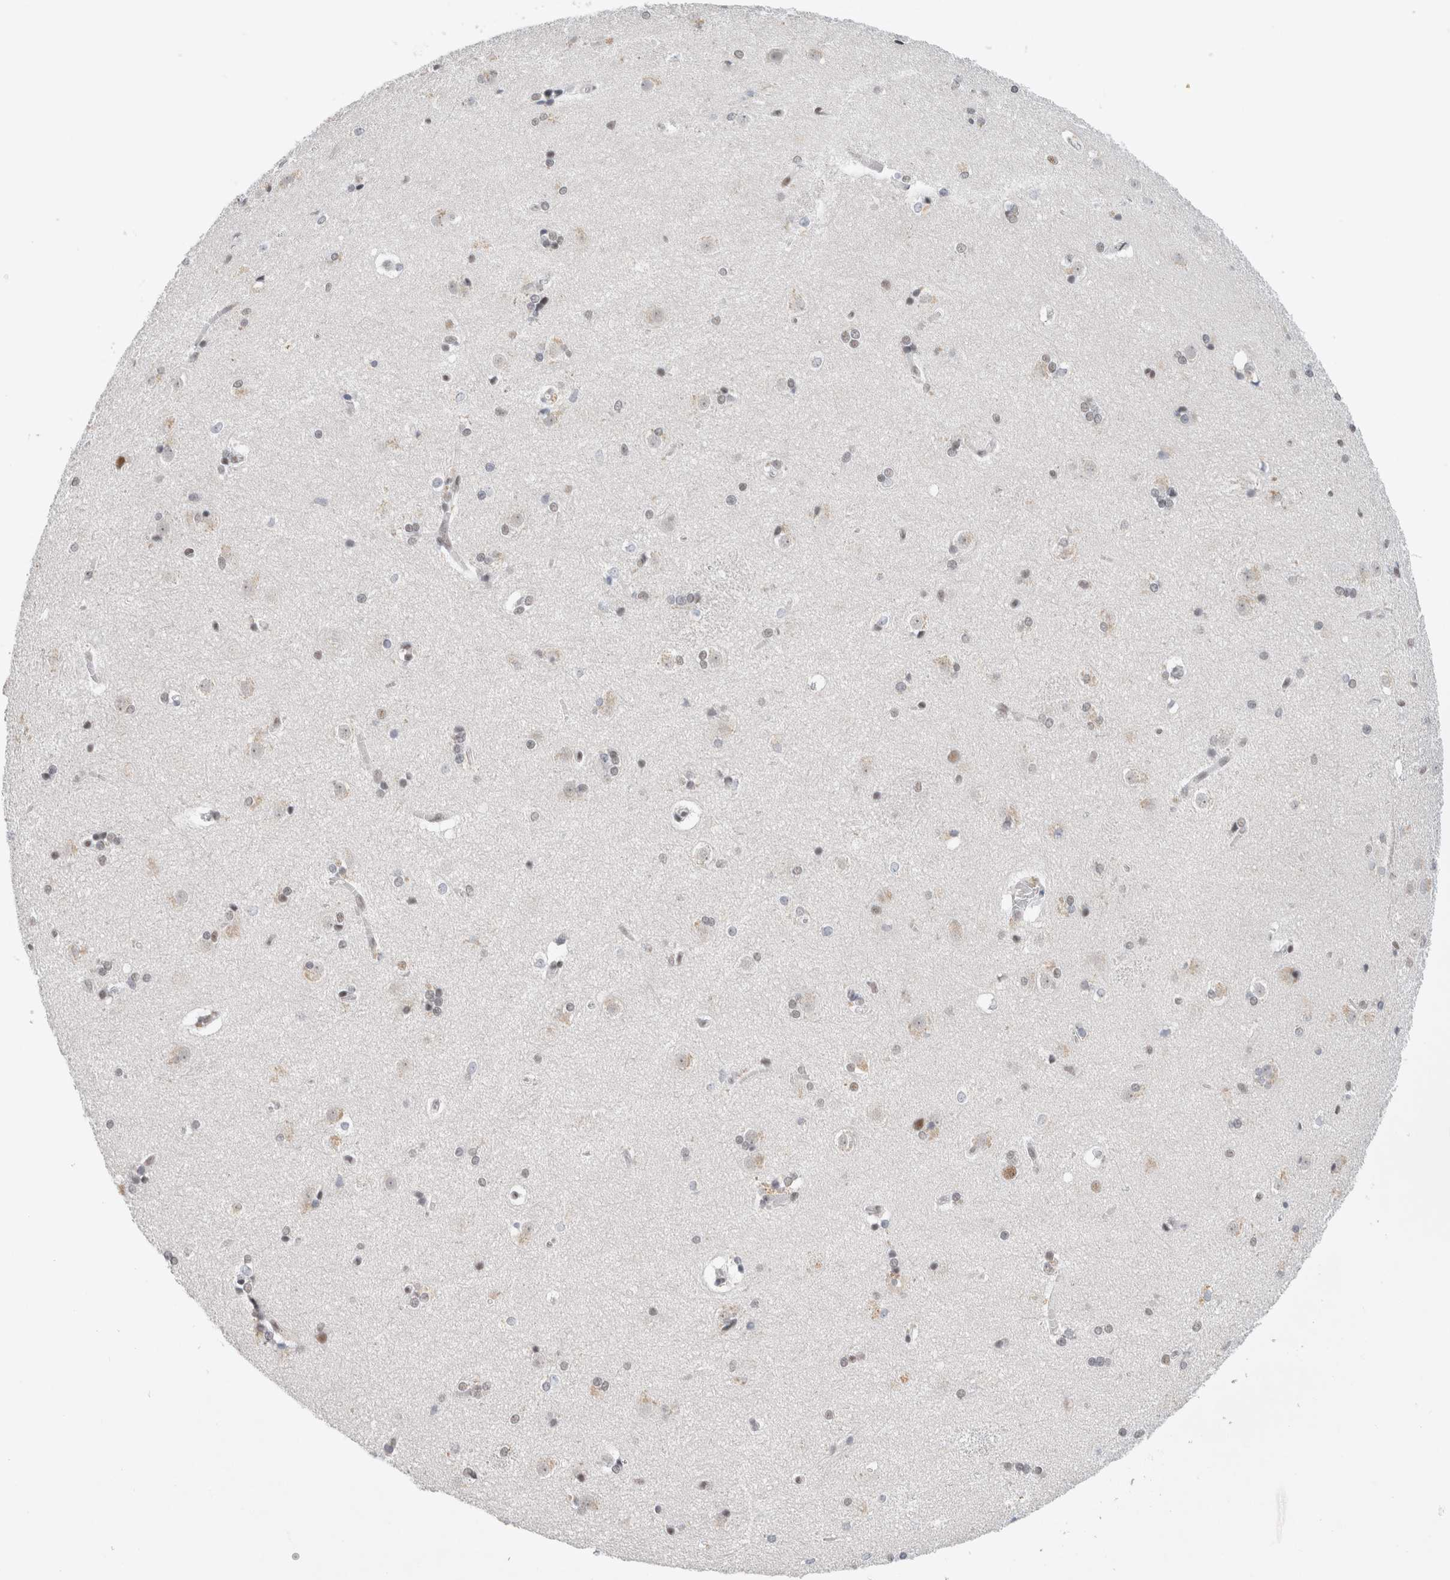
{"staining": {"intensity": "weak", "quantity": "25%-75%", "location": "cytoplasmic/membranous,nuclear"}, "tissue": "caudate", "cell_type": "Glial cells", "image_type": "normal", "snomed": [{"axis": "morphology", "description": "Normal tissue, NOS"}, {"axis": "topography", "description": "Lateral ventricle wall"}], "caption": "Brown immunohistochemical staining in benign human caudate demonstrates weak cytoplasmic/membranous,nuclear expression in approximately 25%-75% of glial cells.", "gene": "COPS7A", "patient": {"sex": "female", "age": 19}}